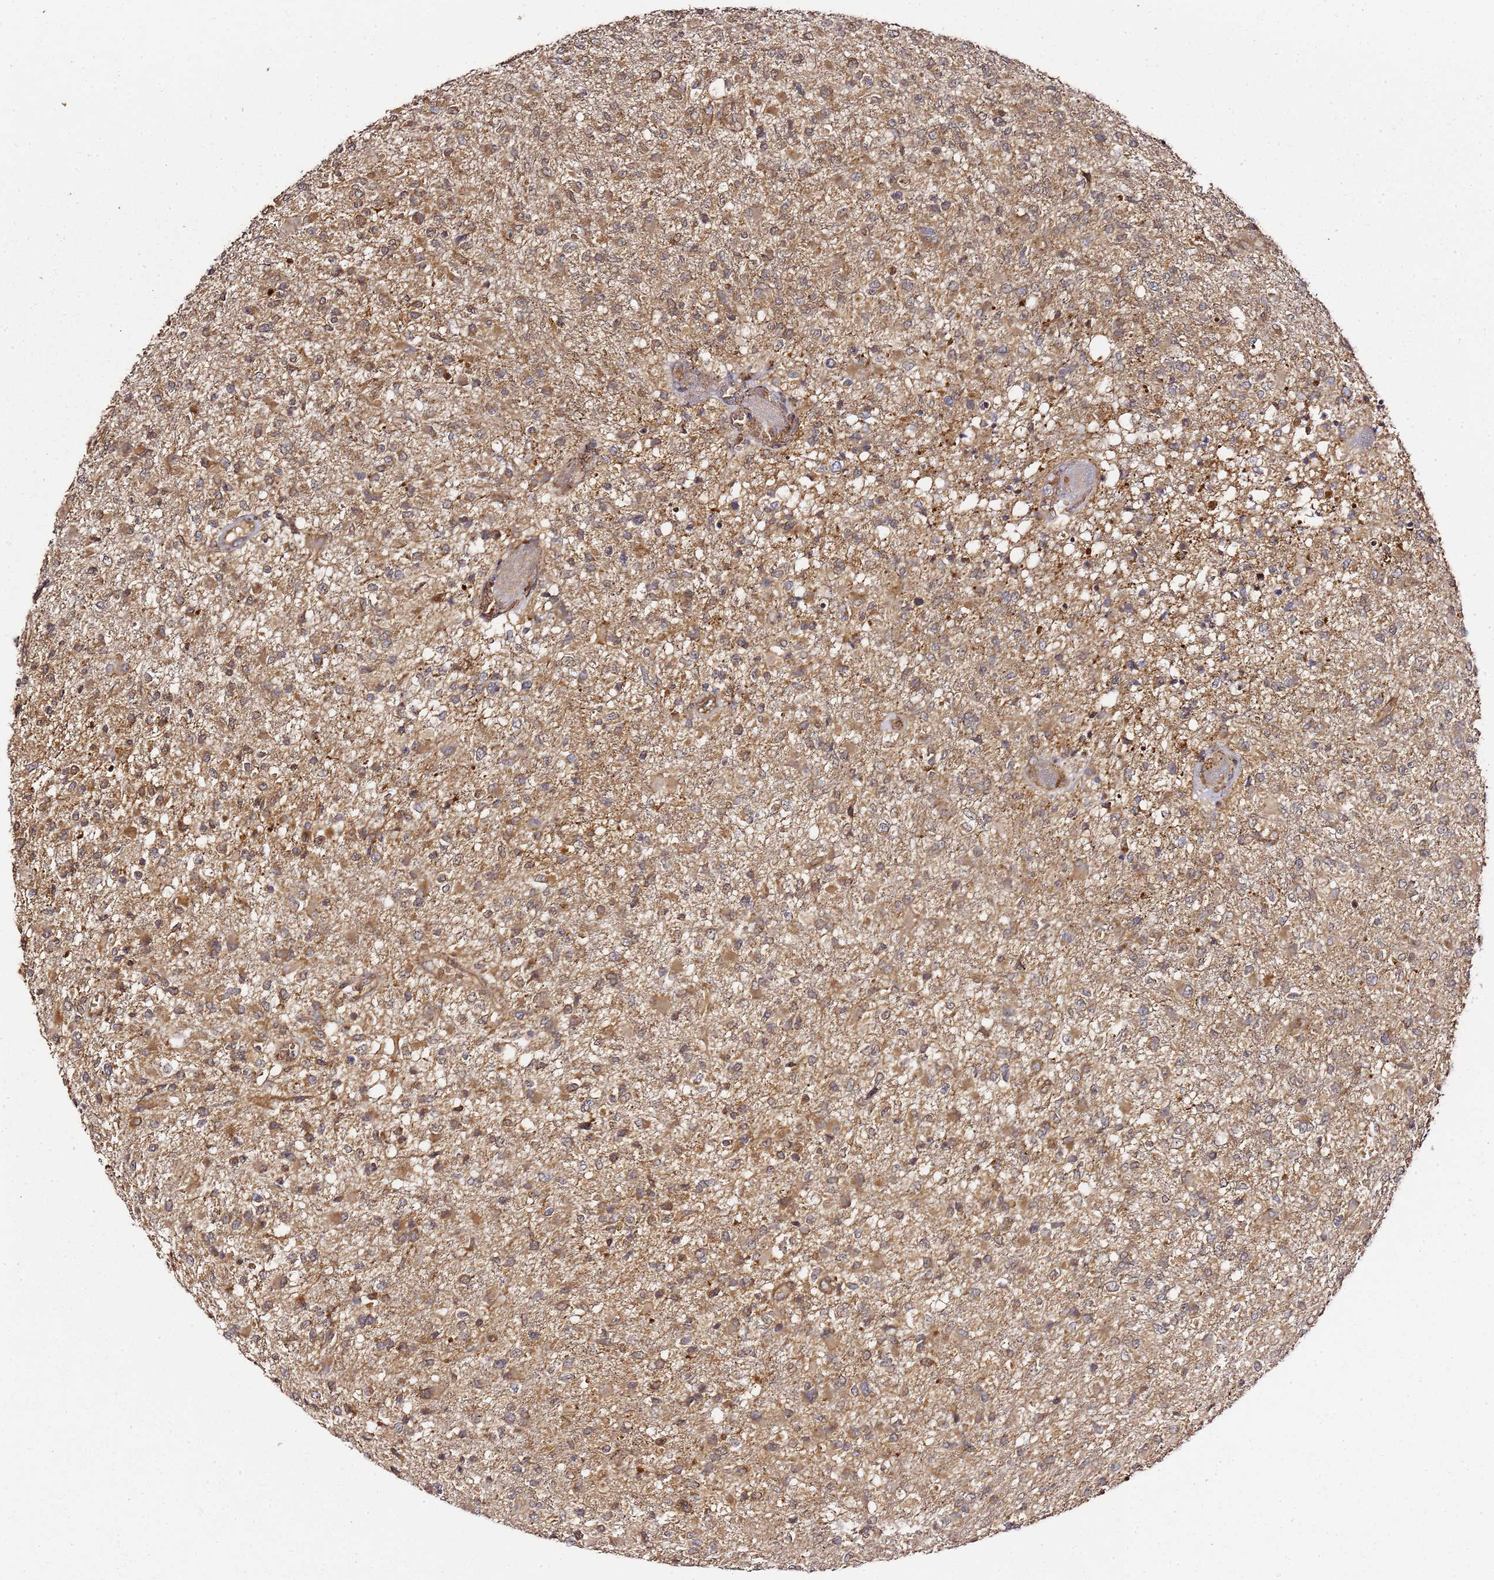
{"staining": {"intensity": "moderate", "quantity": ">75%", "location": "cytoplasmic/membranous"}, "tissue": "glioma", "cell_type": "Tumor cells", "image_type": "cancer", "snomed": [{"axis": "morphology", "description": "Glioma, malignant, High grade"}, {"axis": "topography", "description": "Brain"}], "caption": "Brown immunohistochemical staining in human glioma reveals moderate cytoplasmic/membranous expression in about >75% of tumor cells.", "gene": "TM2D2", "patient": {"sex": "female", "age": 74}}